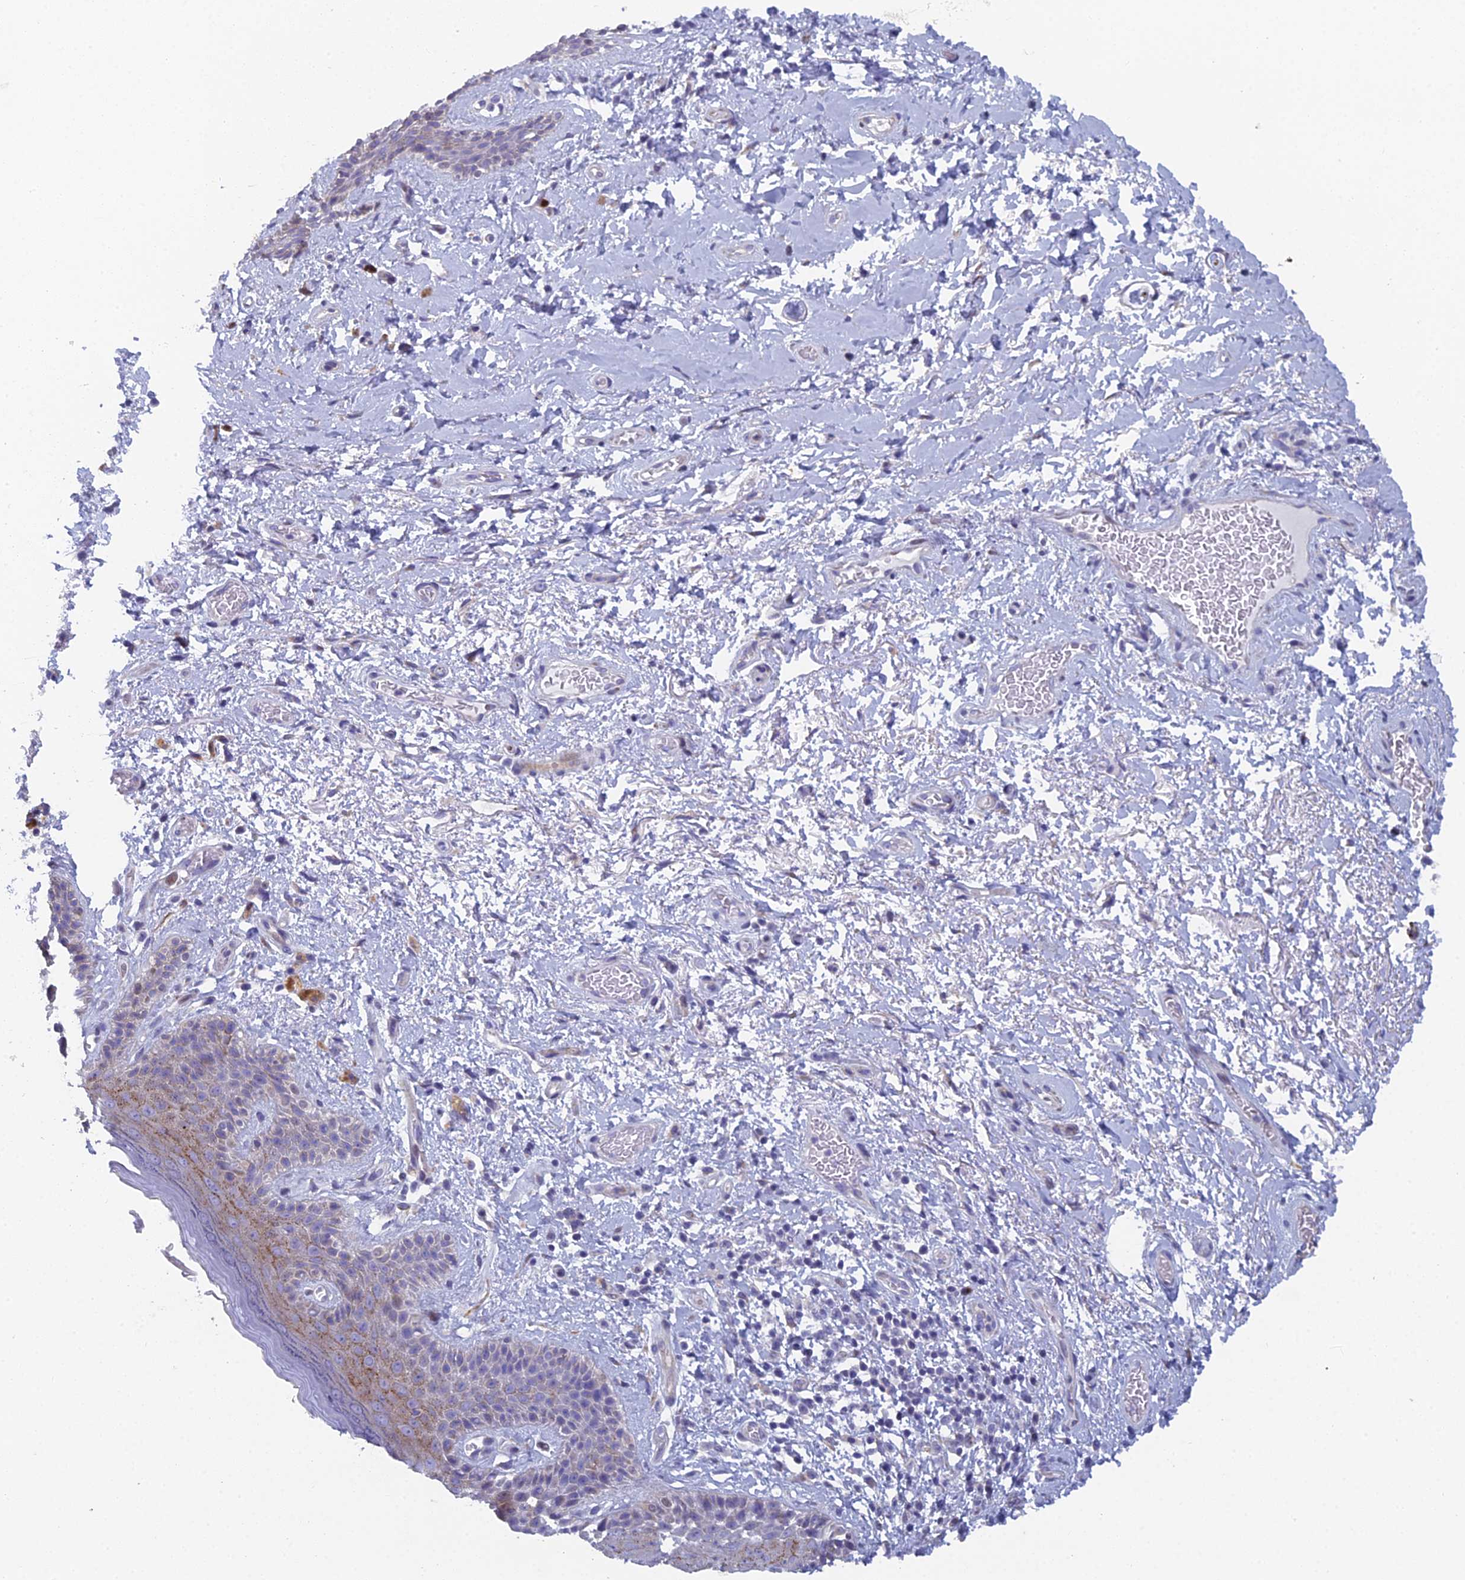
{"staining": {"intensity": "moderate", "quantity": "<25%", "location": "cytoplasmic/membranous"}, "tissue": "skin", "cell_type": "Epidermal cells", "image_type": "normal", "snomed": [{"axis": "morphology", "description": "Normal tissue, NOS"}, {"axis": "topography", "description": "Anal"}], "caption": "DAB (3,3'-diaminobenzidine) immunohistochemical staining of benign human skin reveals moderate cytoplasmic/membranous protein staining in approximately <25% of epidermal cells. (DAB = brown stain, brightfield microscopy at high magnification).", "gene": "B9D2", "patient": {"sex": "female", "age": 46}}